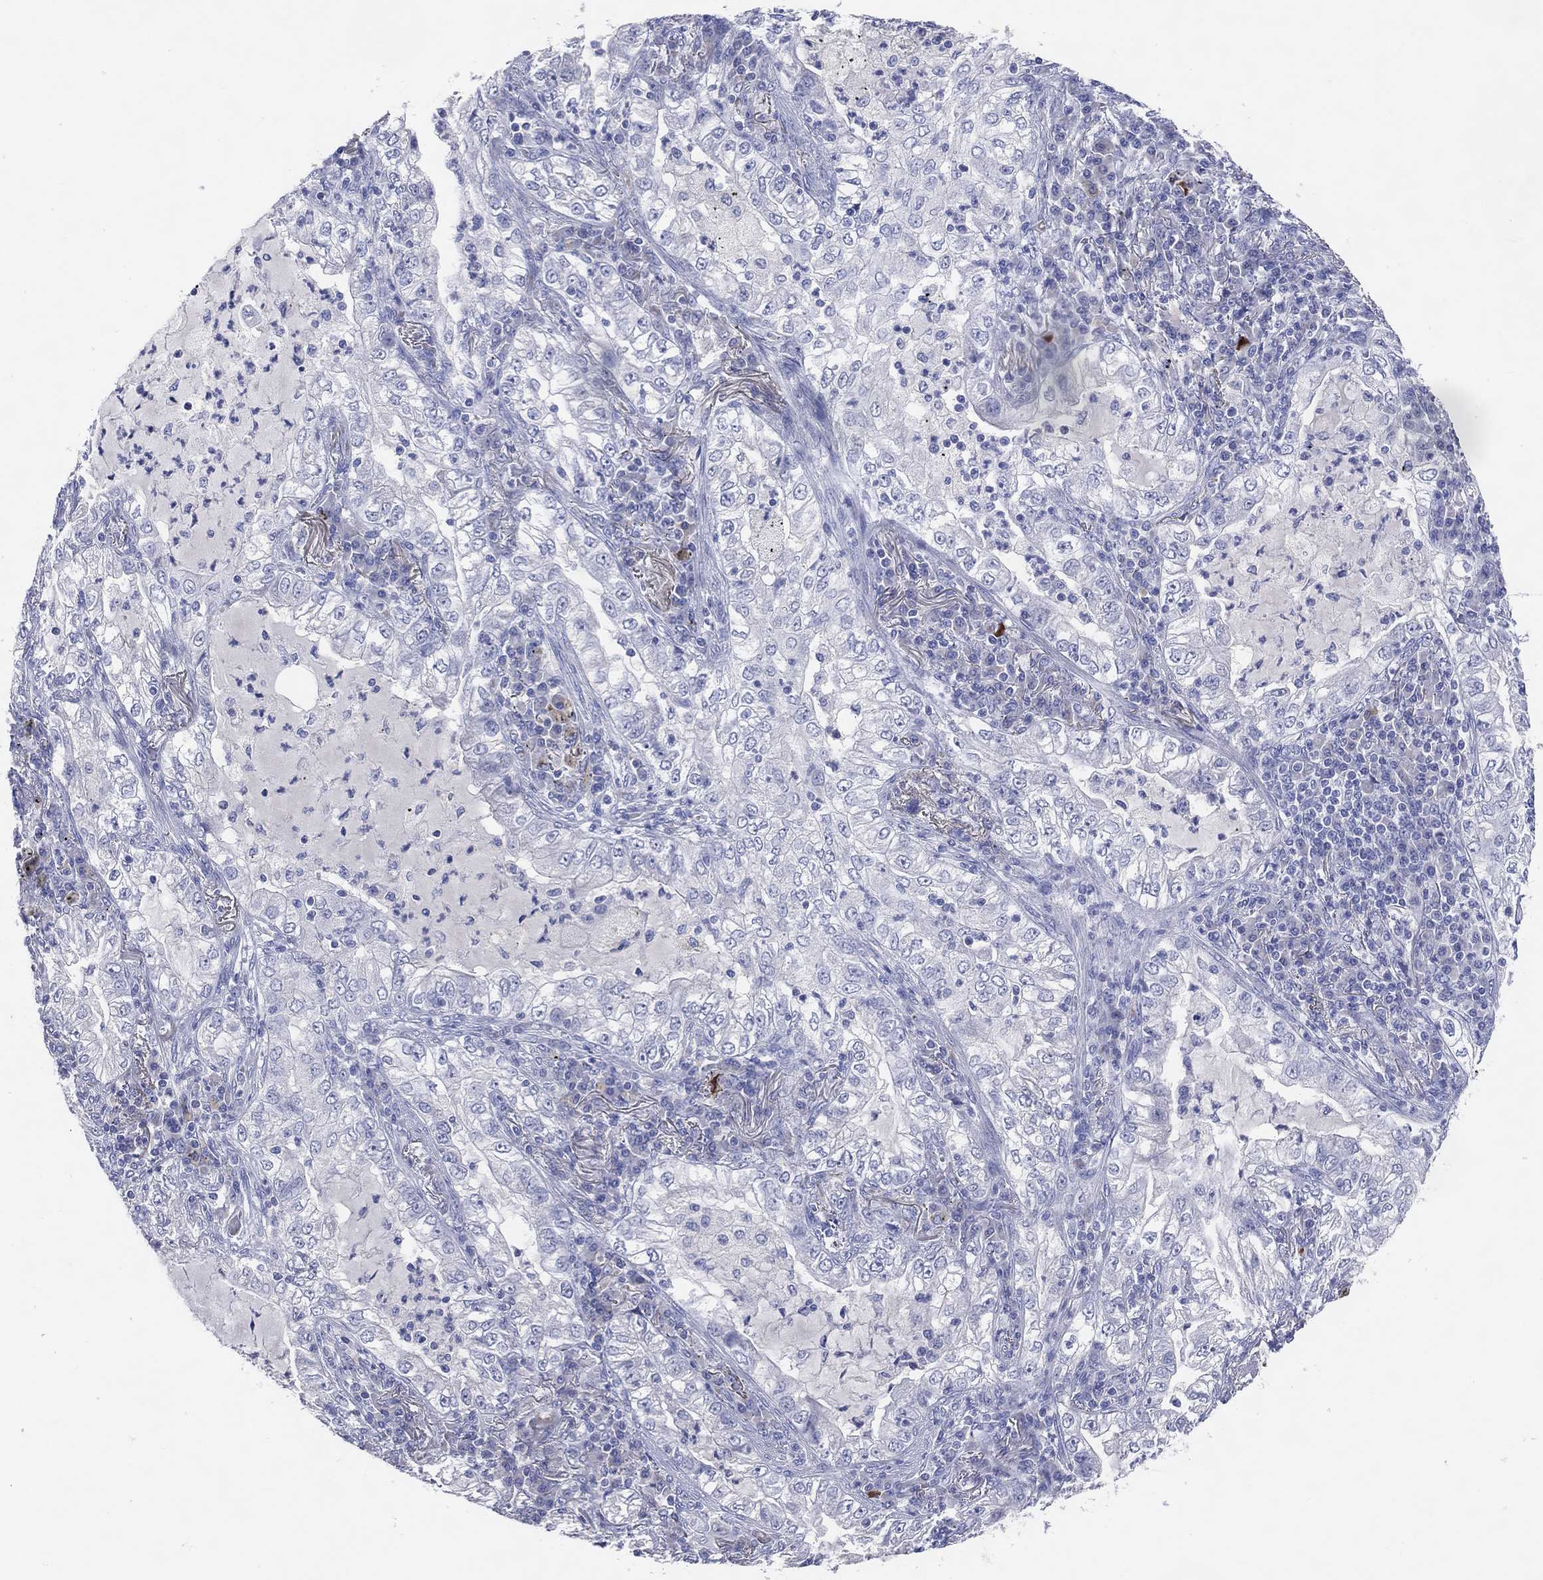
{"staining": {"intensity": "negative", "quantity": "none", "location": "none"}, "tissue": "lung cancer", "cell_type": "Tumor cells", "image_type": "cancer", "snomed": [{"axis": "morphology", "description": "Adenocarcinoma, NOS"}, {"axis": "topography", "description": "Lung"}], "caption": "This image is of lung cancer (adenocarcinoma) stained with IHC to label a protein in brown with the nuclei are counter-stained blue. There is no expression in tumor cells.", "gene": "DNAH6", "patient": {"sex": "female", "age": 73}}